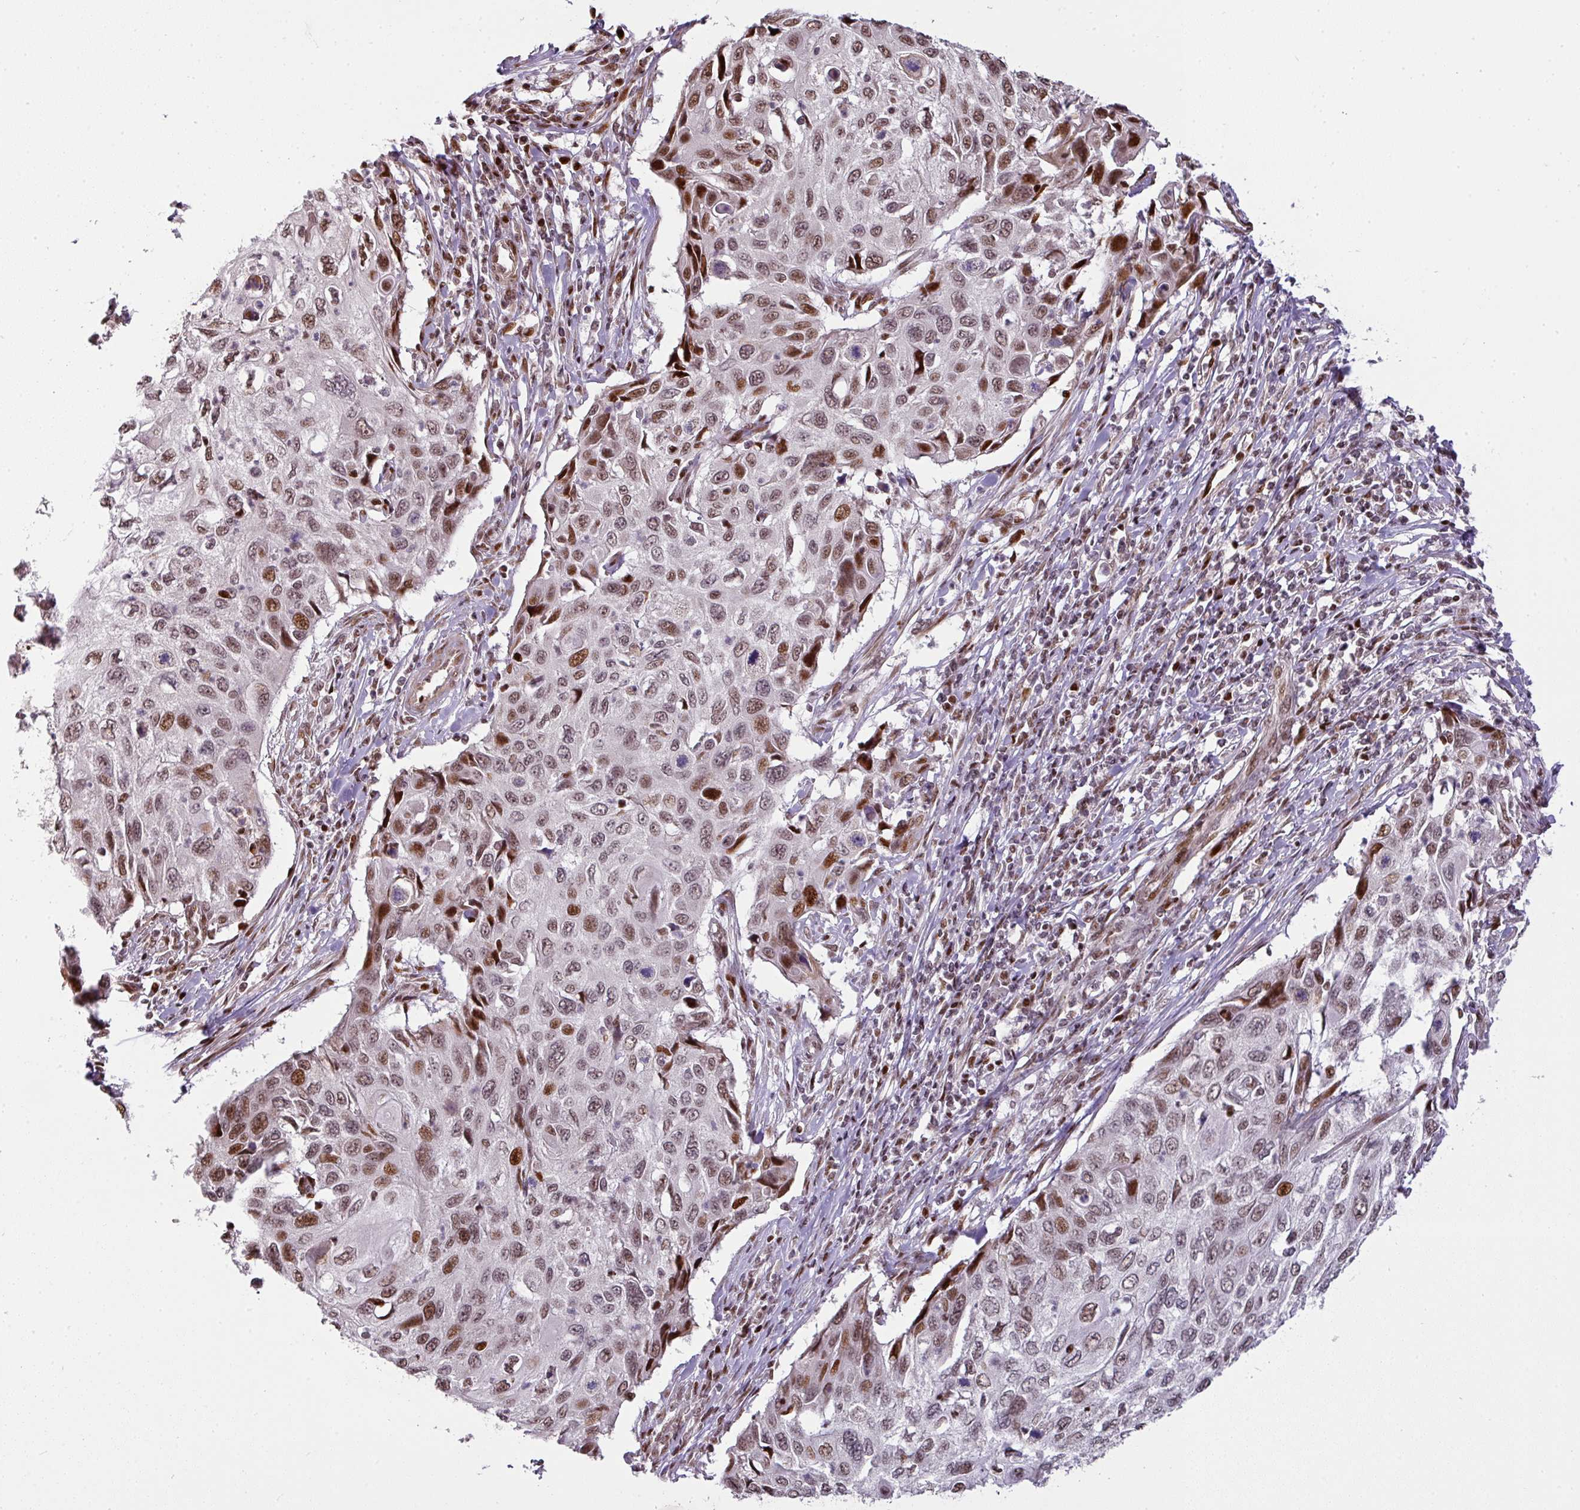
{"staining": {"intensity": "moderate", "quantity": ">75%", "location": "nuclear"}, "tissue": "cervical cancer", "cell_type": "Tumor cells", "image_type": "cancer", "snomed": [{"axis": "morphology", "description": "Squamous cell carcinoma, NOS"}, {"axis": "topography", "description": "Cervix"}], "caption": "High-power microscopy captured an immunohistochemistry (IHC) photomicrograph of cervical cancer (squamous cell carcinoma), revealing moderate nuclear positivity in about >75% of tumor cells.", "gene": "MYSM1", "patient": {"sex": "female", "age": 70}}